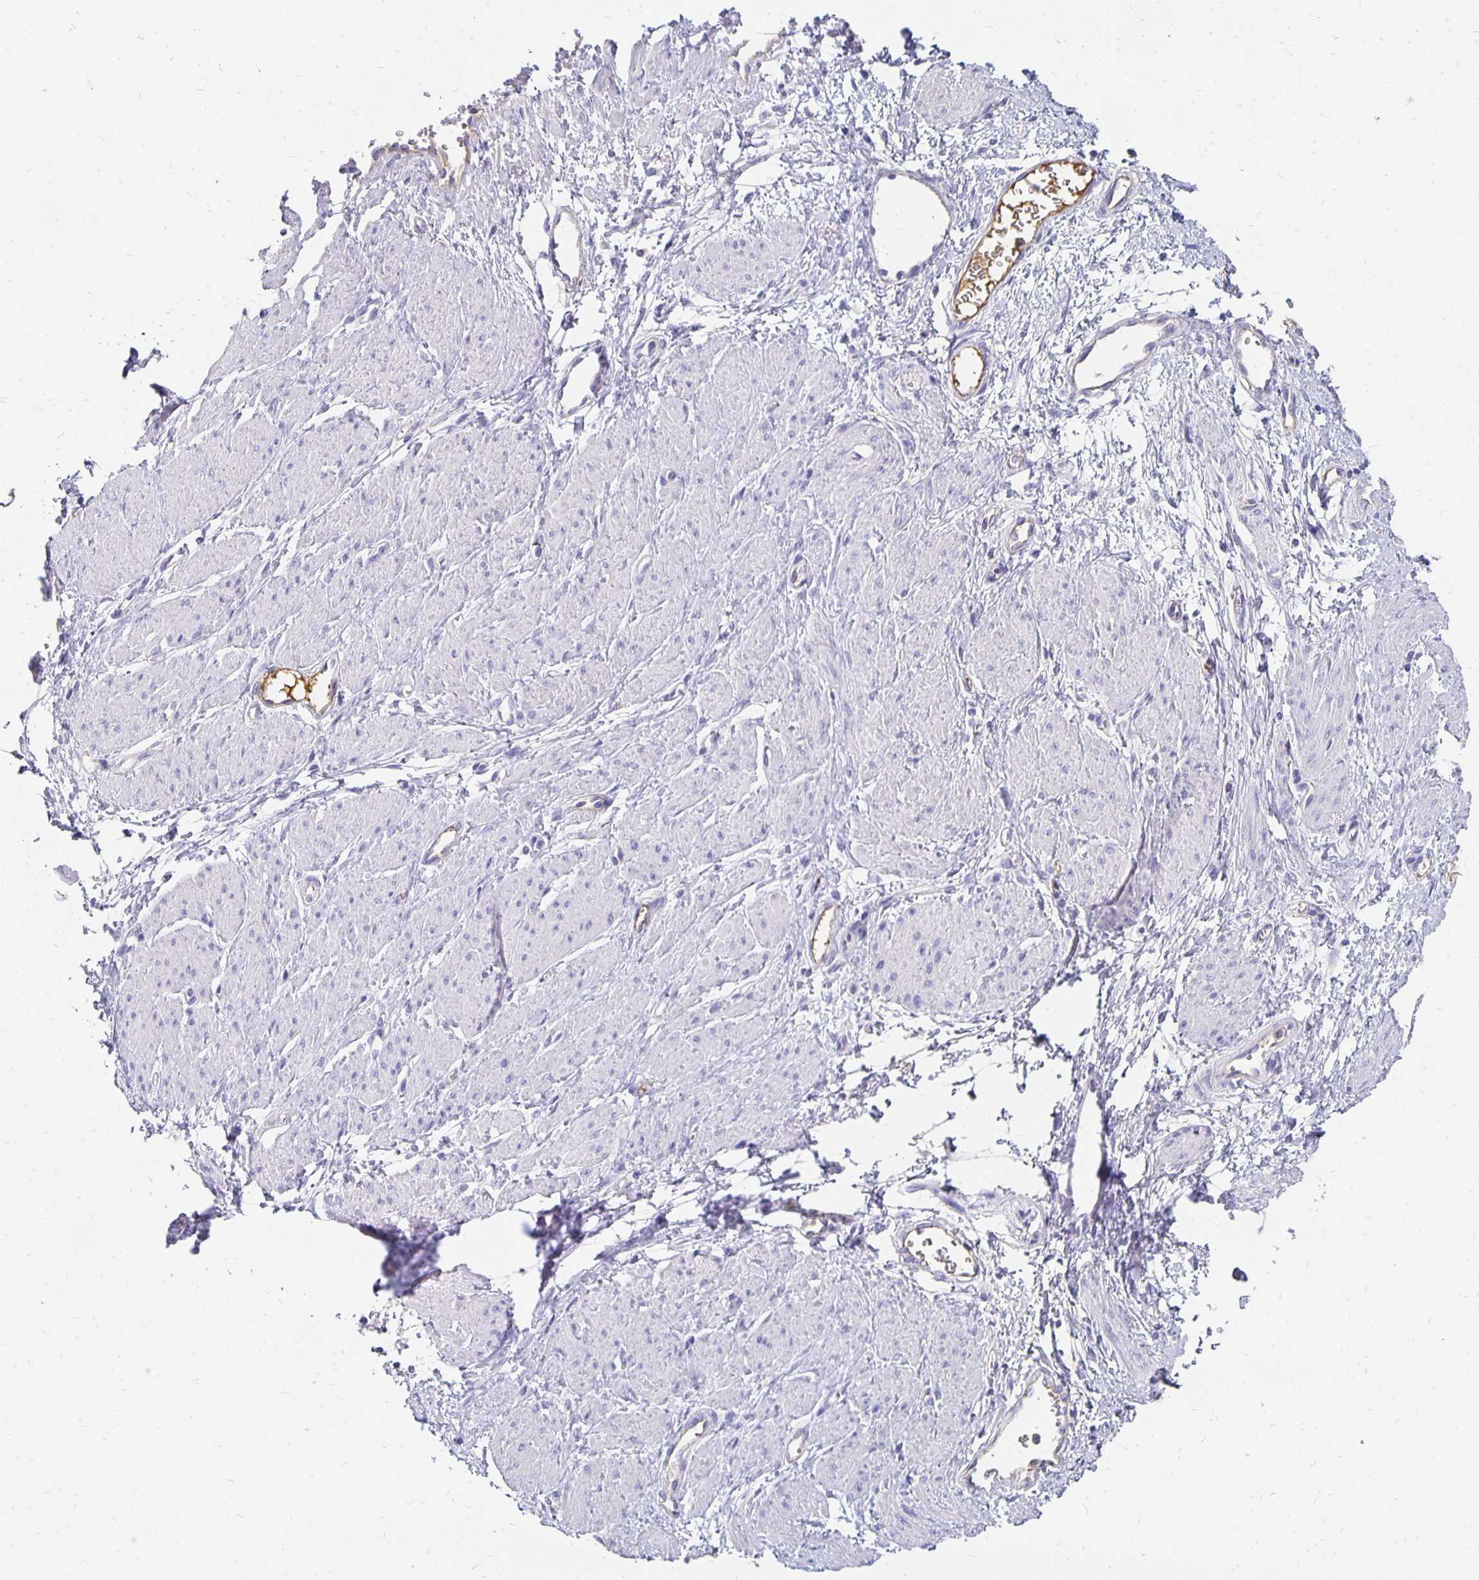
{"staining": {"intensity": "negative", "quantity": "none", "location": "none"}, "tissue": "smooth muscle", "cell_type": "Smooth muscle cells", "image_type": "normal", "snomed": [{"axis": "morphology", "description": "Normal tissue, NOS"}, {"axis": "topography", "description": "Smooth muscle"}, {"axis": "topography", "description": "Uterus"}], "caption": "The image displays no staining of smooth muscle cells in unremarkable smooth muscle. The staining is performed using DAB (3,3'-diaminobenzidine) brown chromogen with nuclei counter-stained in using hematoxylin.", "gene": "APOB", "patient": {"sex": "female", "age": 39}}